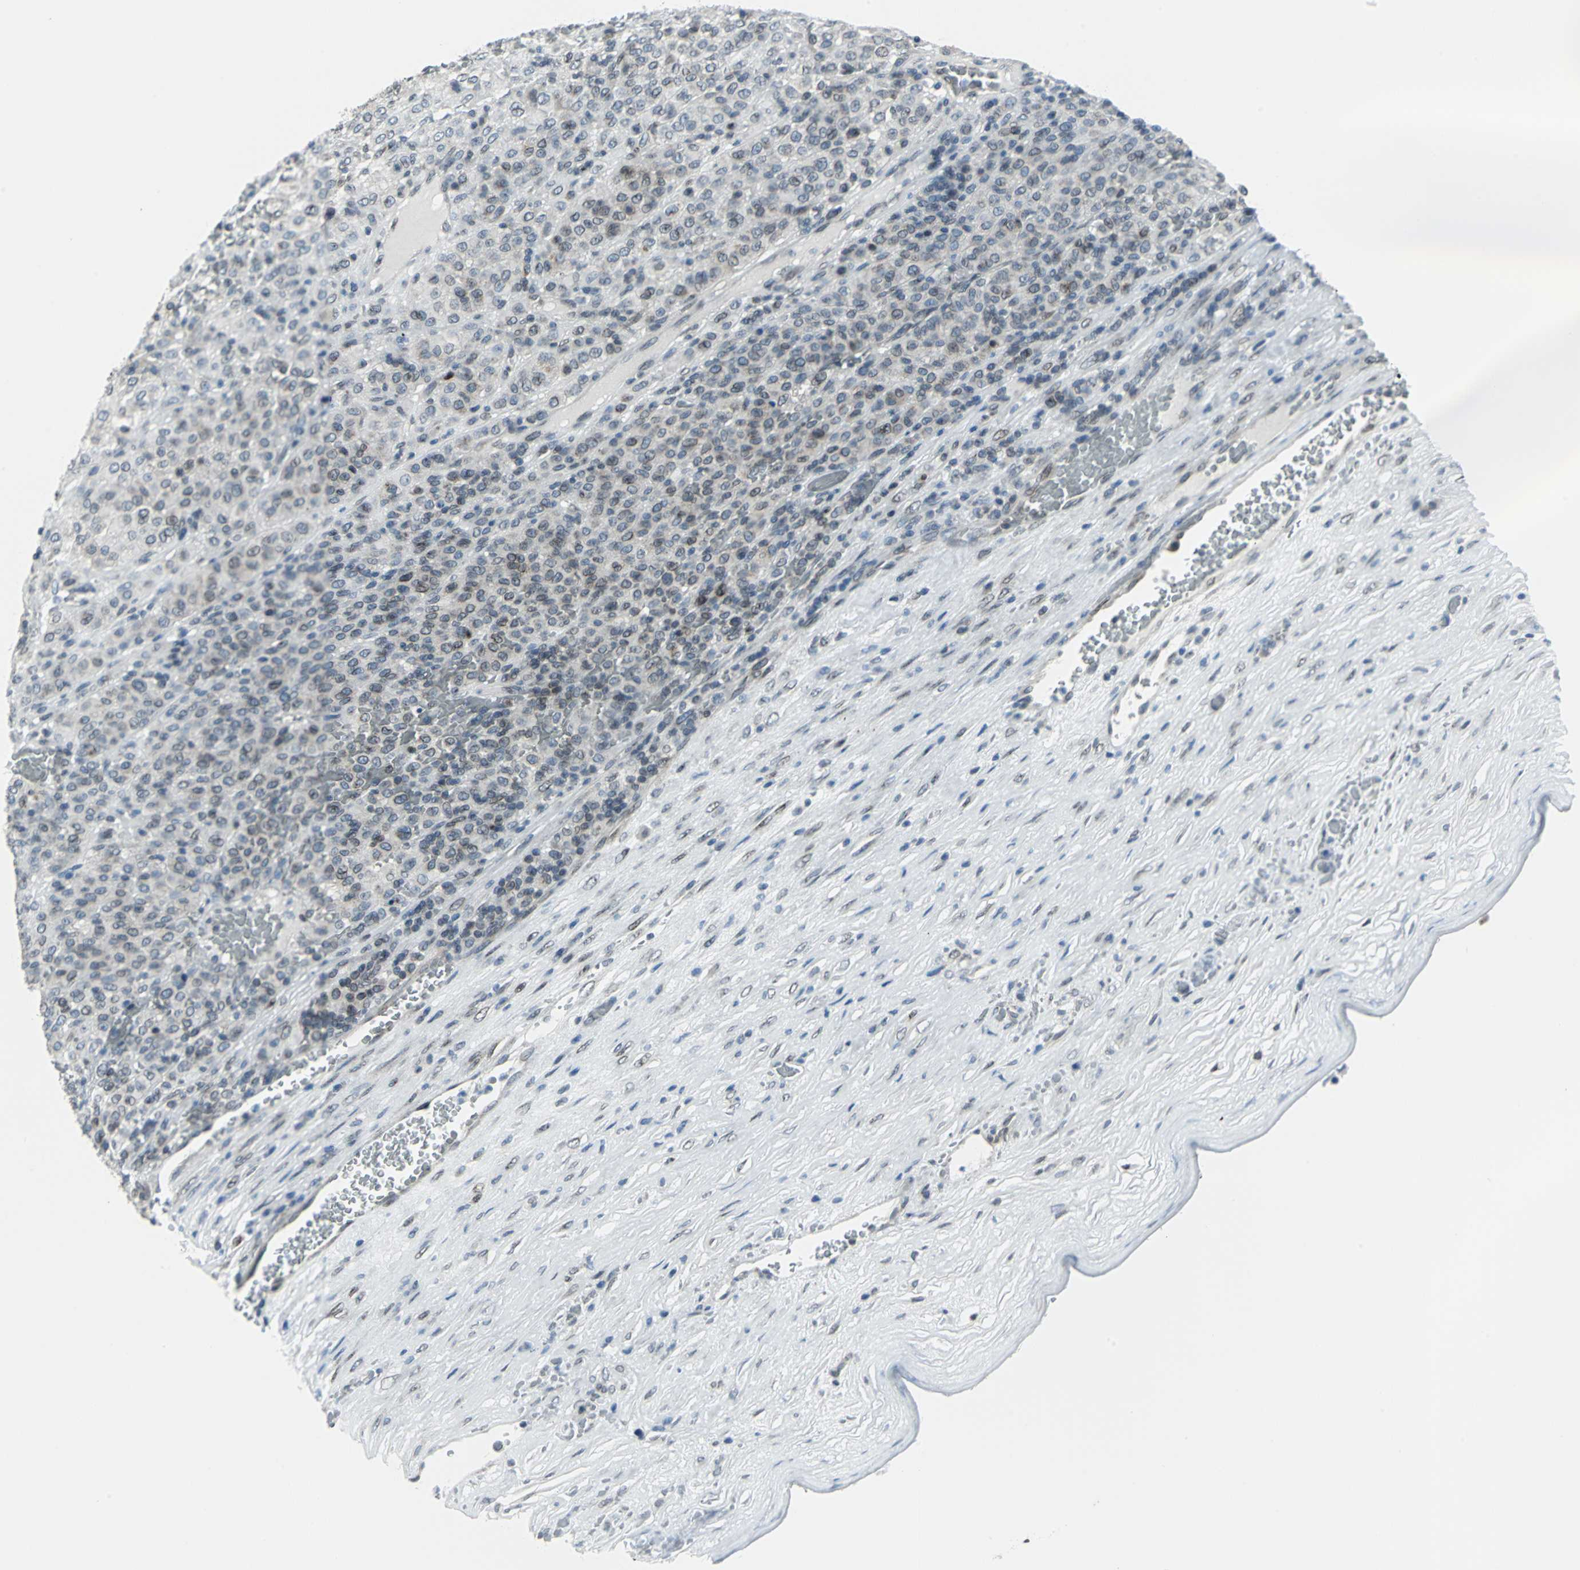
{"staining": {"intensity": "weak", "quantity": "25%-75%", "location": "cytoplasmic/membranous,nuclear"}, "tissue": "melanoma", "cell_type": "Tumor cells", "image_type": "cancer", "snomed": [{"axis": "morphology", "description": "Malignant melanoma, Metastatic site"}, {"axis": "topography", "description": "Pancreas"}], "caption": "A histopathology image of human malignant melanoma (metastatic site) stained for a protein demonstrates weak cytoplasmic/membranous and nuclear brown staining in tumor cells.", "gene": "SNUPN", "patient": {"sex": "female", "age": 30}}